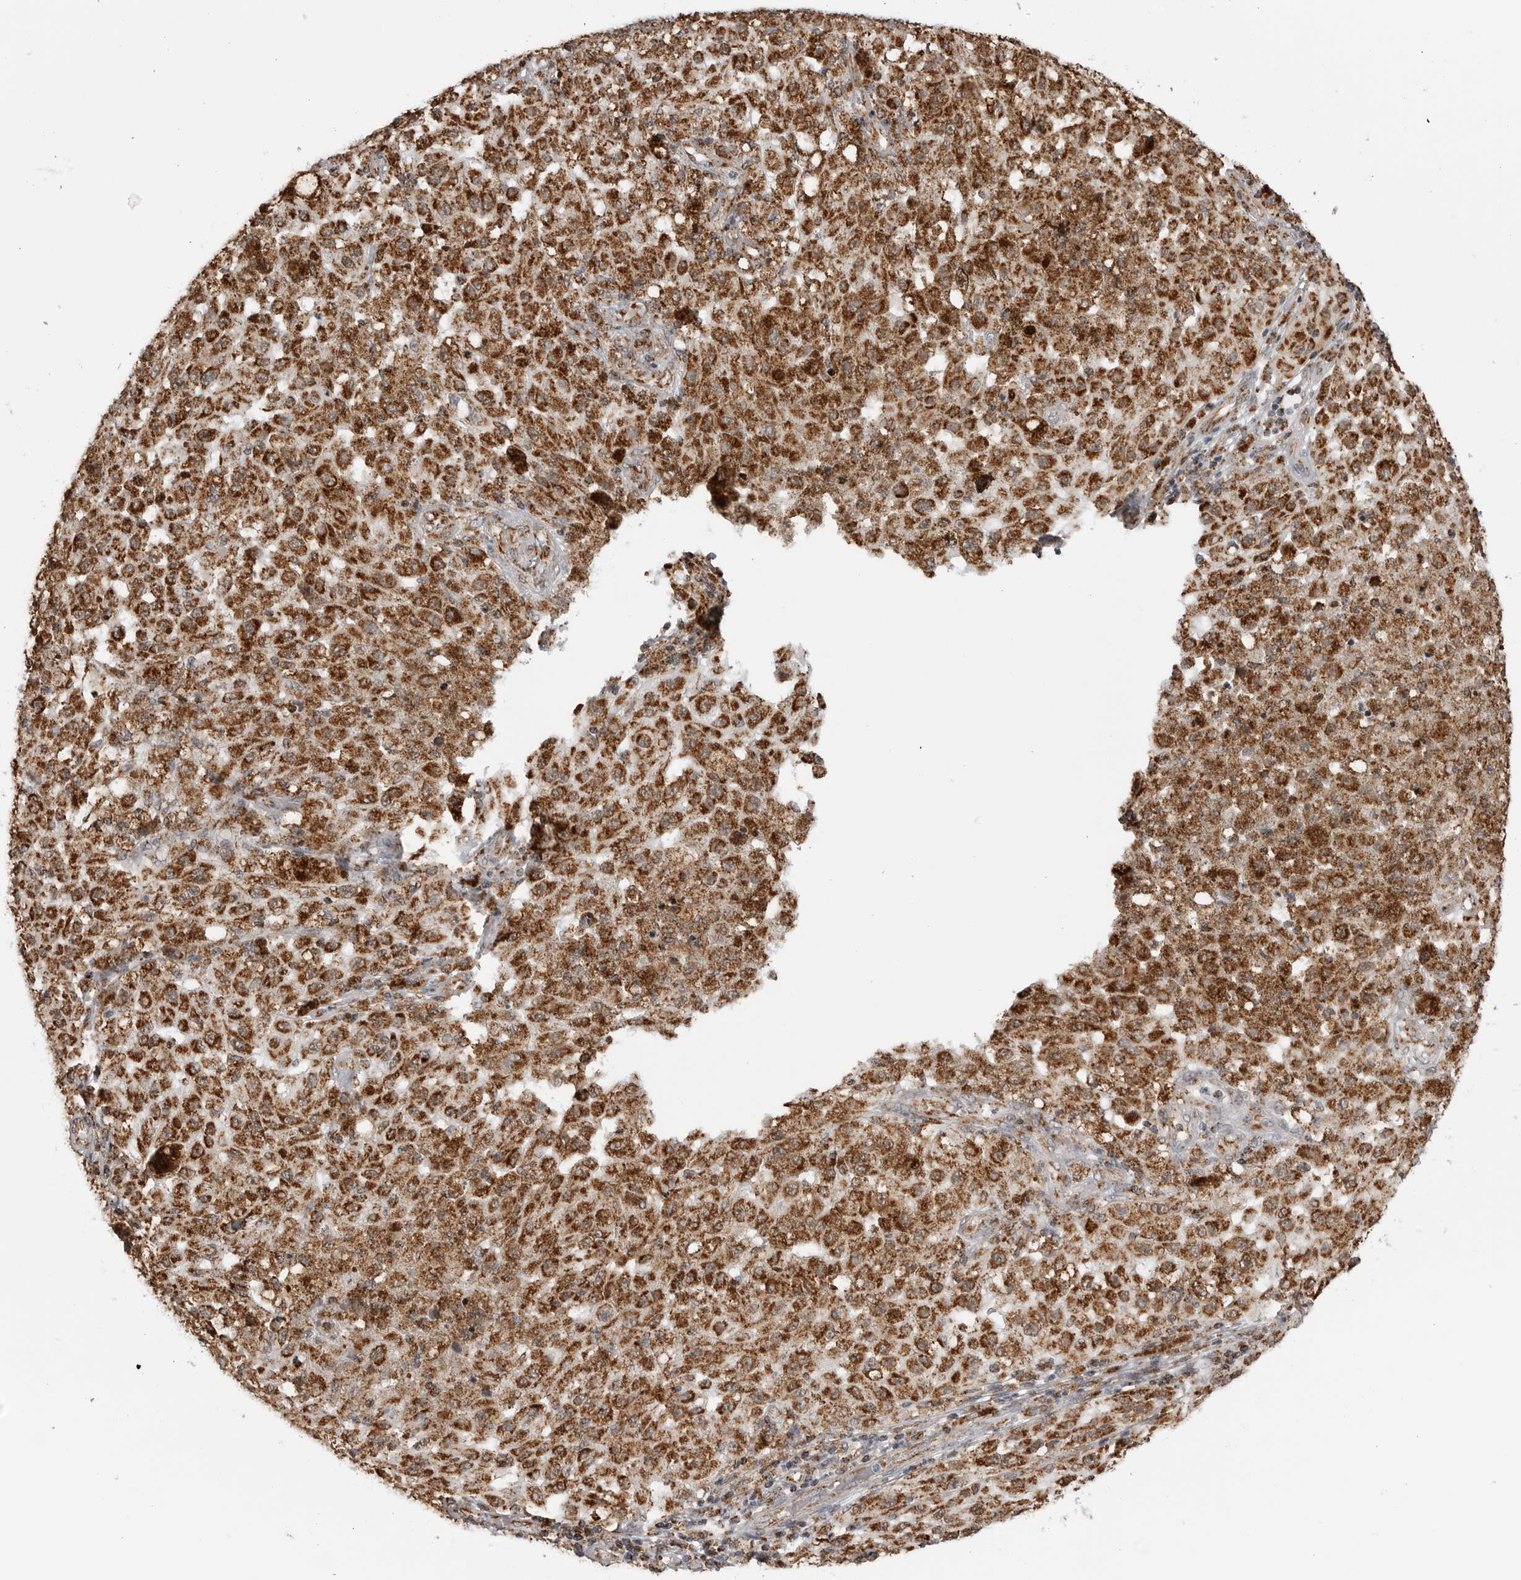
{"staining": {"intensity": "strong", "quantity": ">75%", "location": "cytoplasmic/membranous"}, "tissue": "melanoma", "cell_type": "Tumor cells", "image_type": "cancer", "snomed": [{"axis": "morphology", "description": "Malignant melanoma, NOS"}, {"axis": "topography", "description": "Skin"}], "caption": "This photomicrograph exhibits melanoma stained with immunohistochemistry to label a protein in brown. The cytoplasmic/membranous of tumor cells show strong positivity for the protein. Nuclei are counter-stained blue.", "gene": "COX5A", "patient": {"sex": "female", "age": 64}}